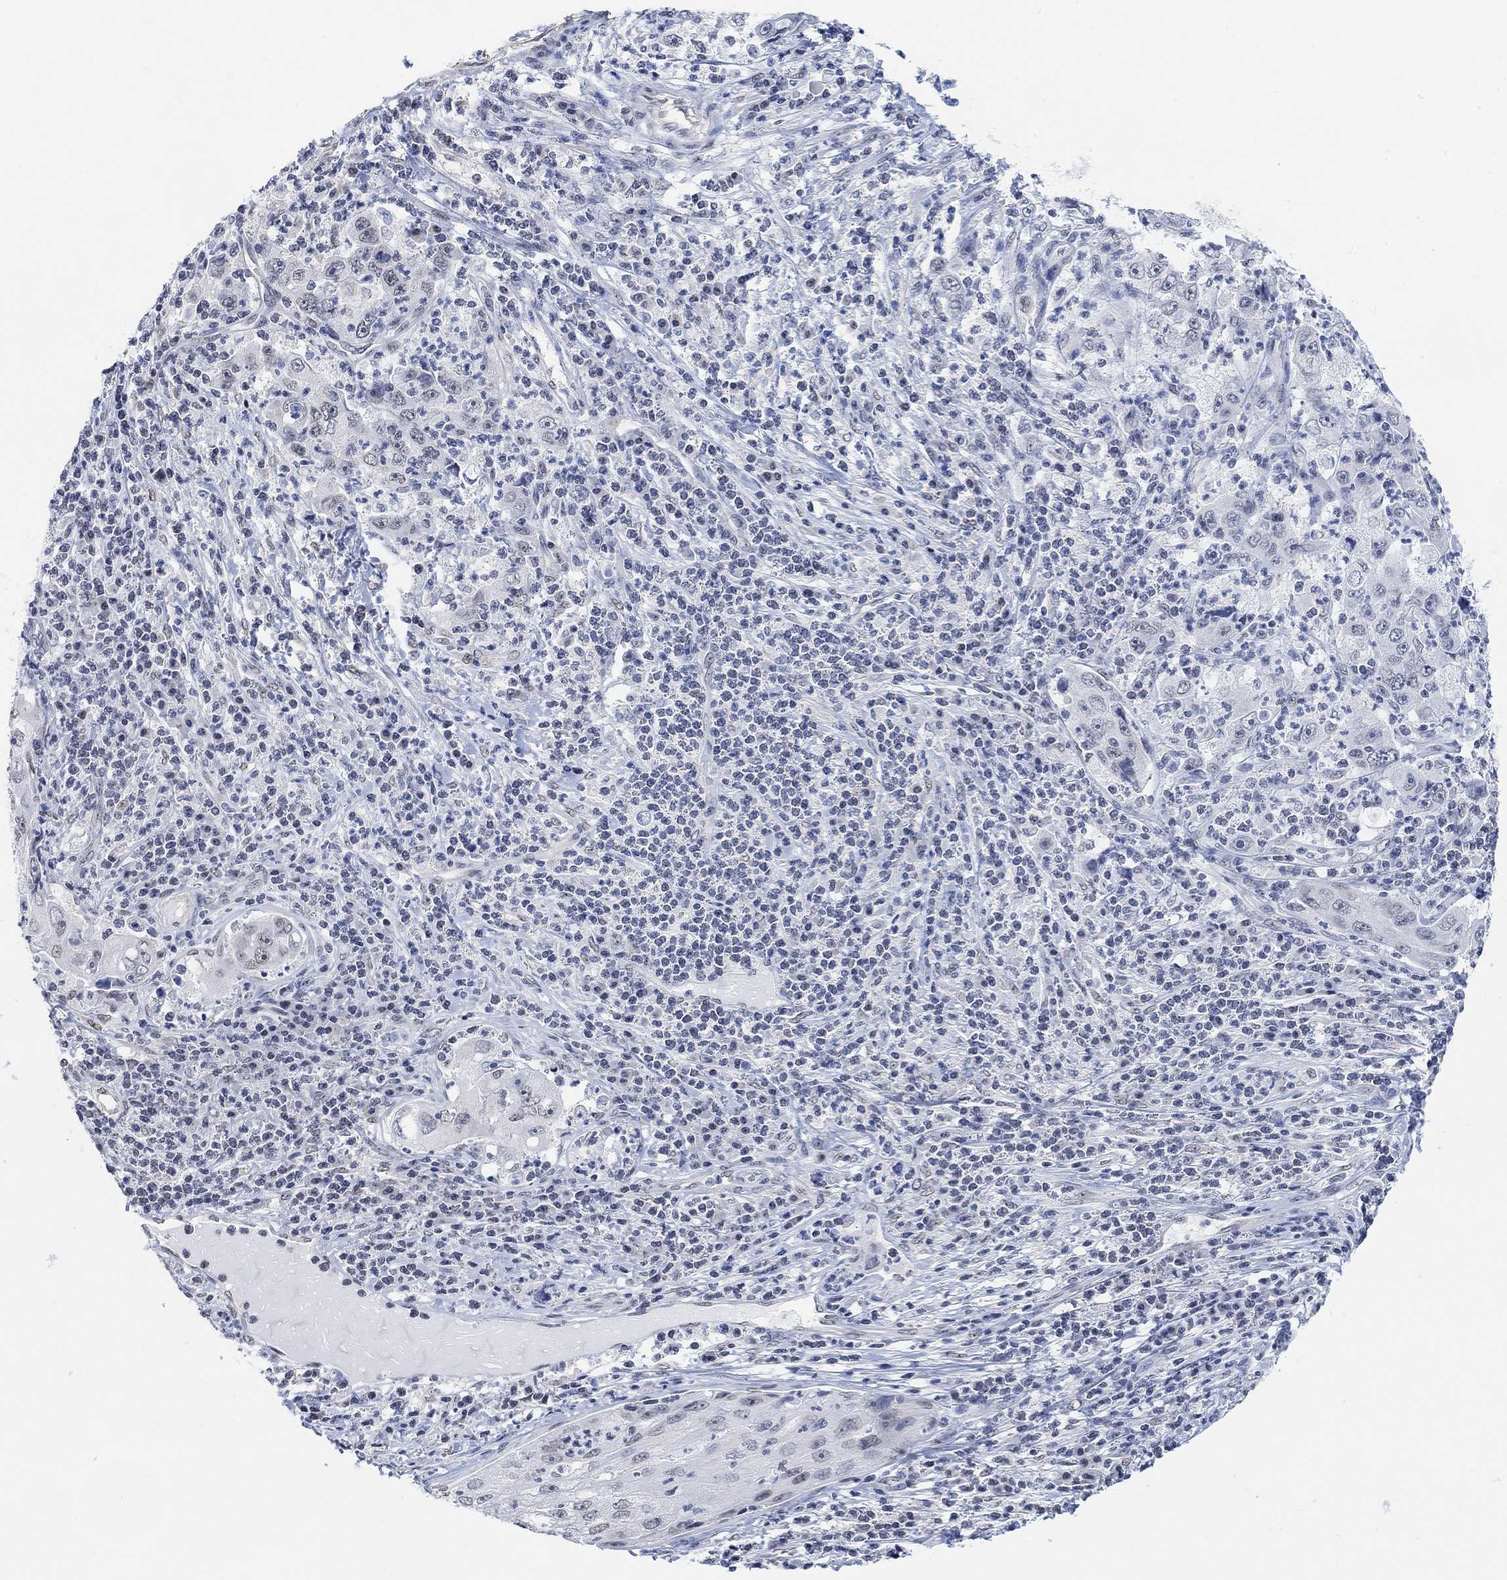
{"staining": {"intensity": "negative", "quantity": "none", "location": "none"}, "tissue": "cervical cancer", "cell_type": "Tumor cells", "image_type": "cancer", "snomed": [{"axis": "morphology", "description": "Squamous cell carcinoma, NOS"}, {"axis": "topography", "description": "Cervix"}], "caption": "Cervical cancer (squamous cell carcinoma) was stained to show a protein in brown. There is no significant expression in tumor cells.", "gene": "PURG", "patient": {"sex": "female", "age": 36}}